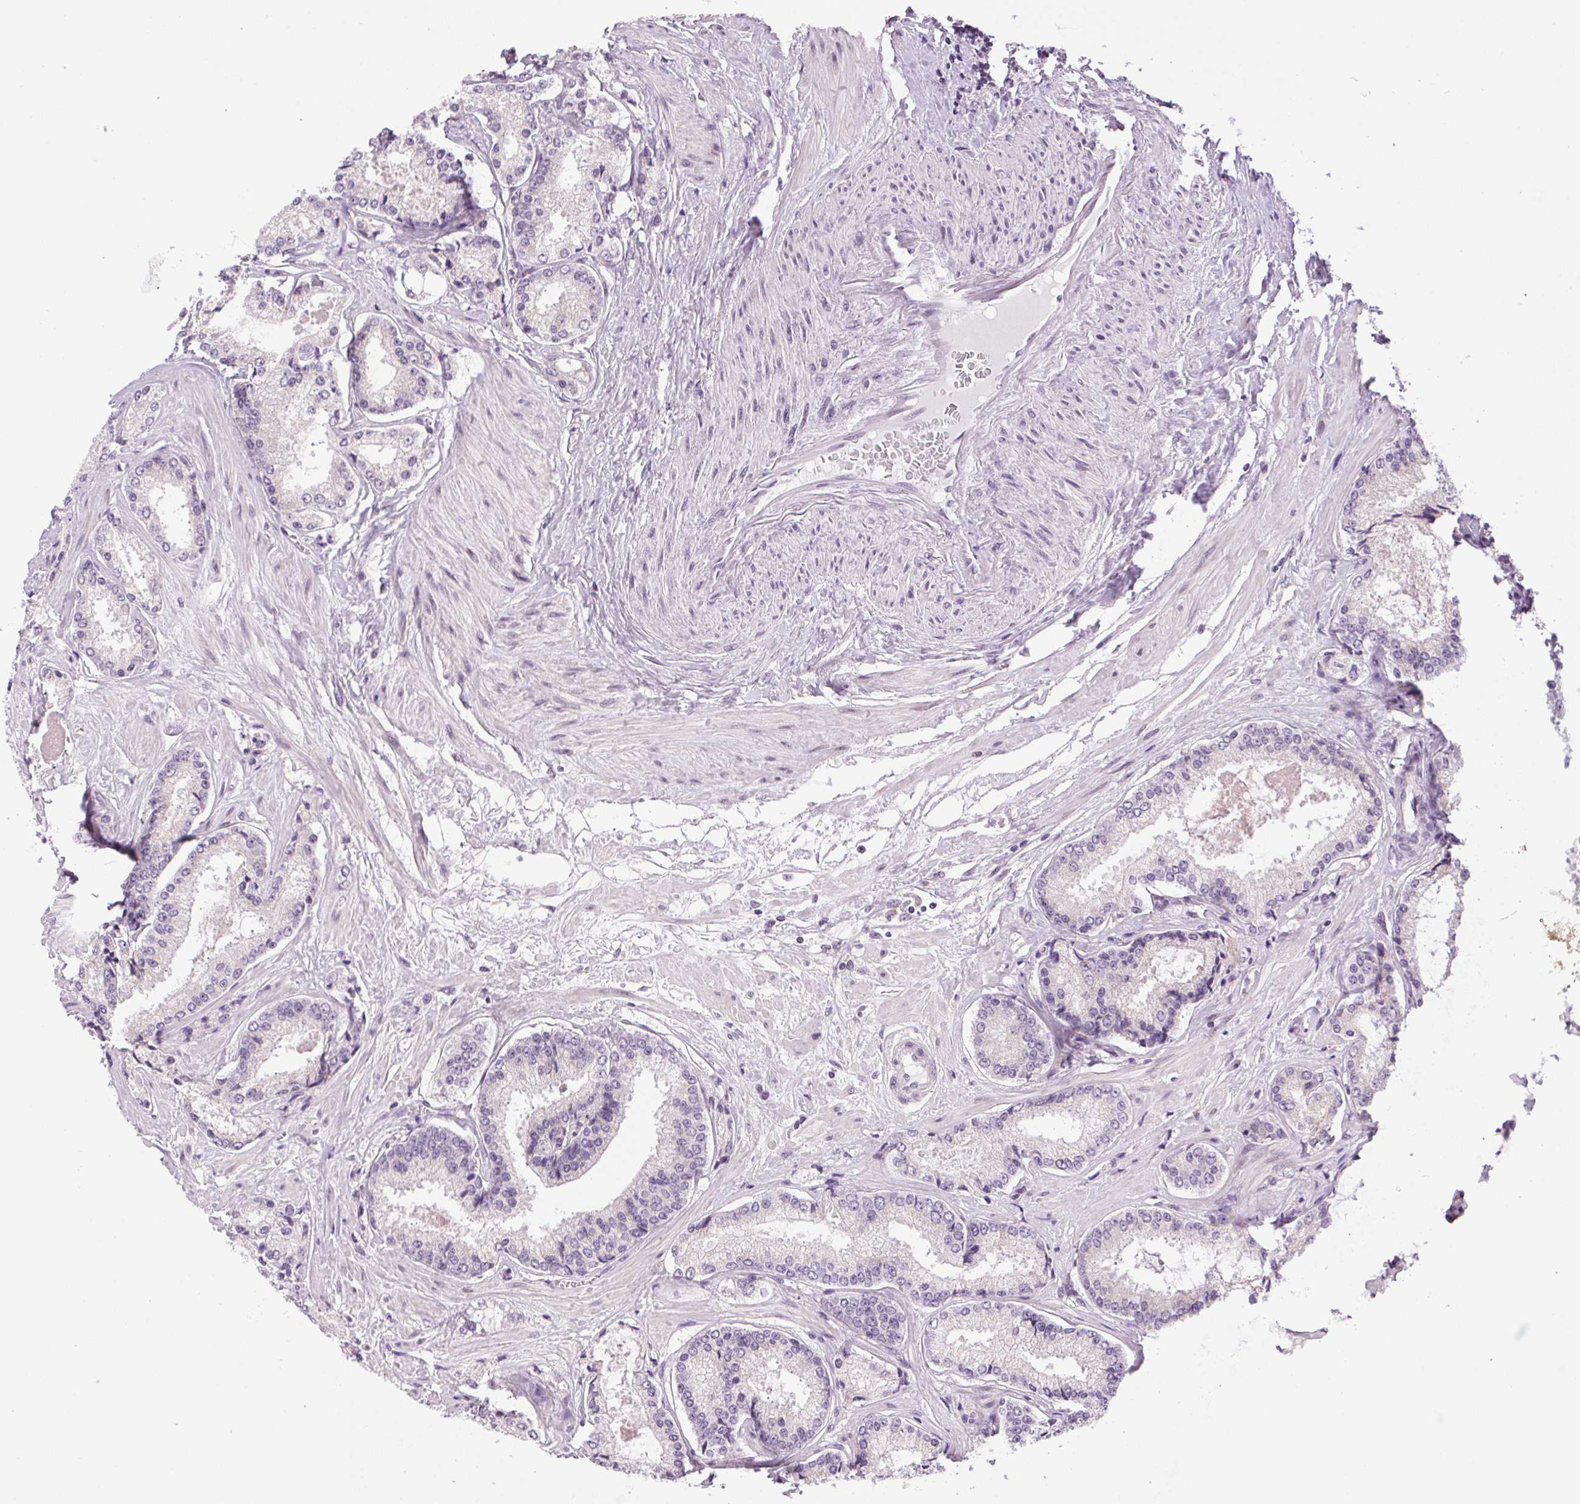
{"staining": {"intensity": "negative", "quantity": "none", "location": "none"}, "tissue": "prostate cancer", "cell_type": "Tumor cells", "image_type": "cancer", "snomed": [{"axis": "morphology", "description": "Adenocarcinoma, Low grade"}, {"axis": "topography", "description": "Prostate"}], "caption": "Tumor cells show no significant staining in prostate cancer (low-grade adenocarcinoma). (DAB immunohistochemistry, high magnification).", "gene": "SMIM13", "patient": {"sex": "male", "age": 56}}